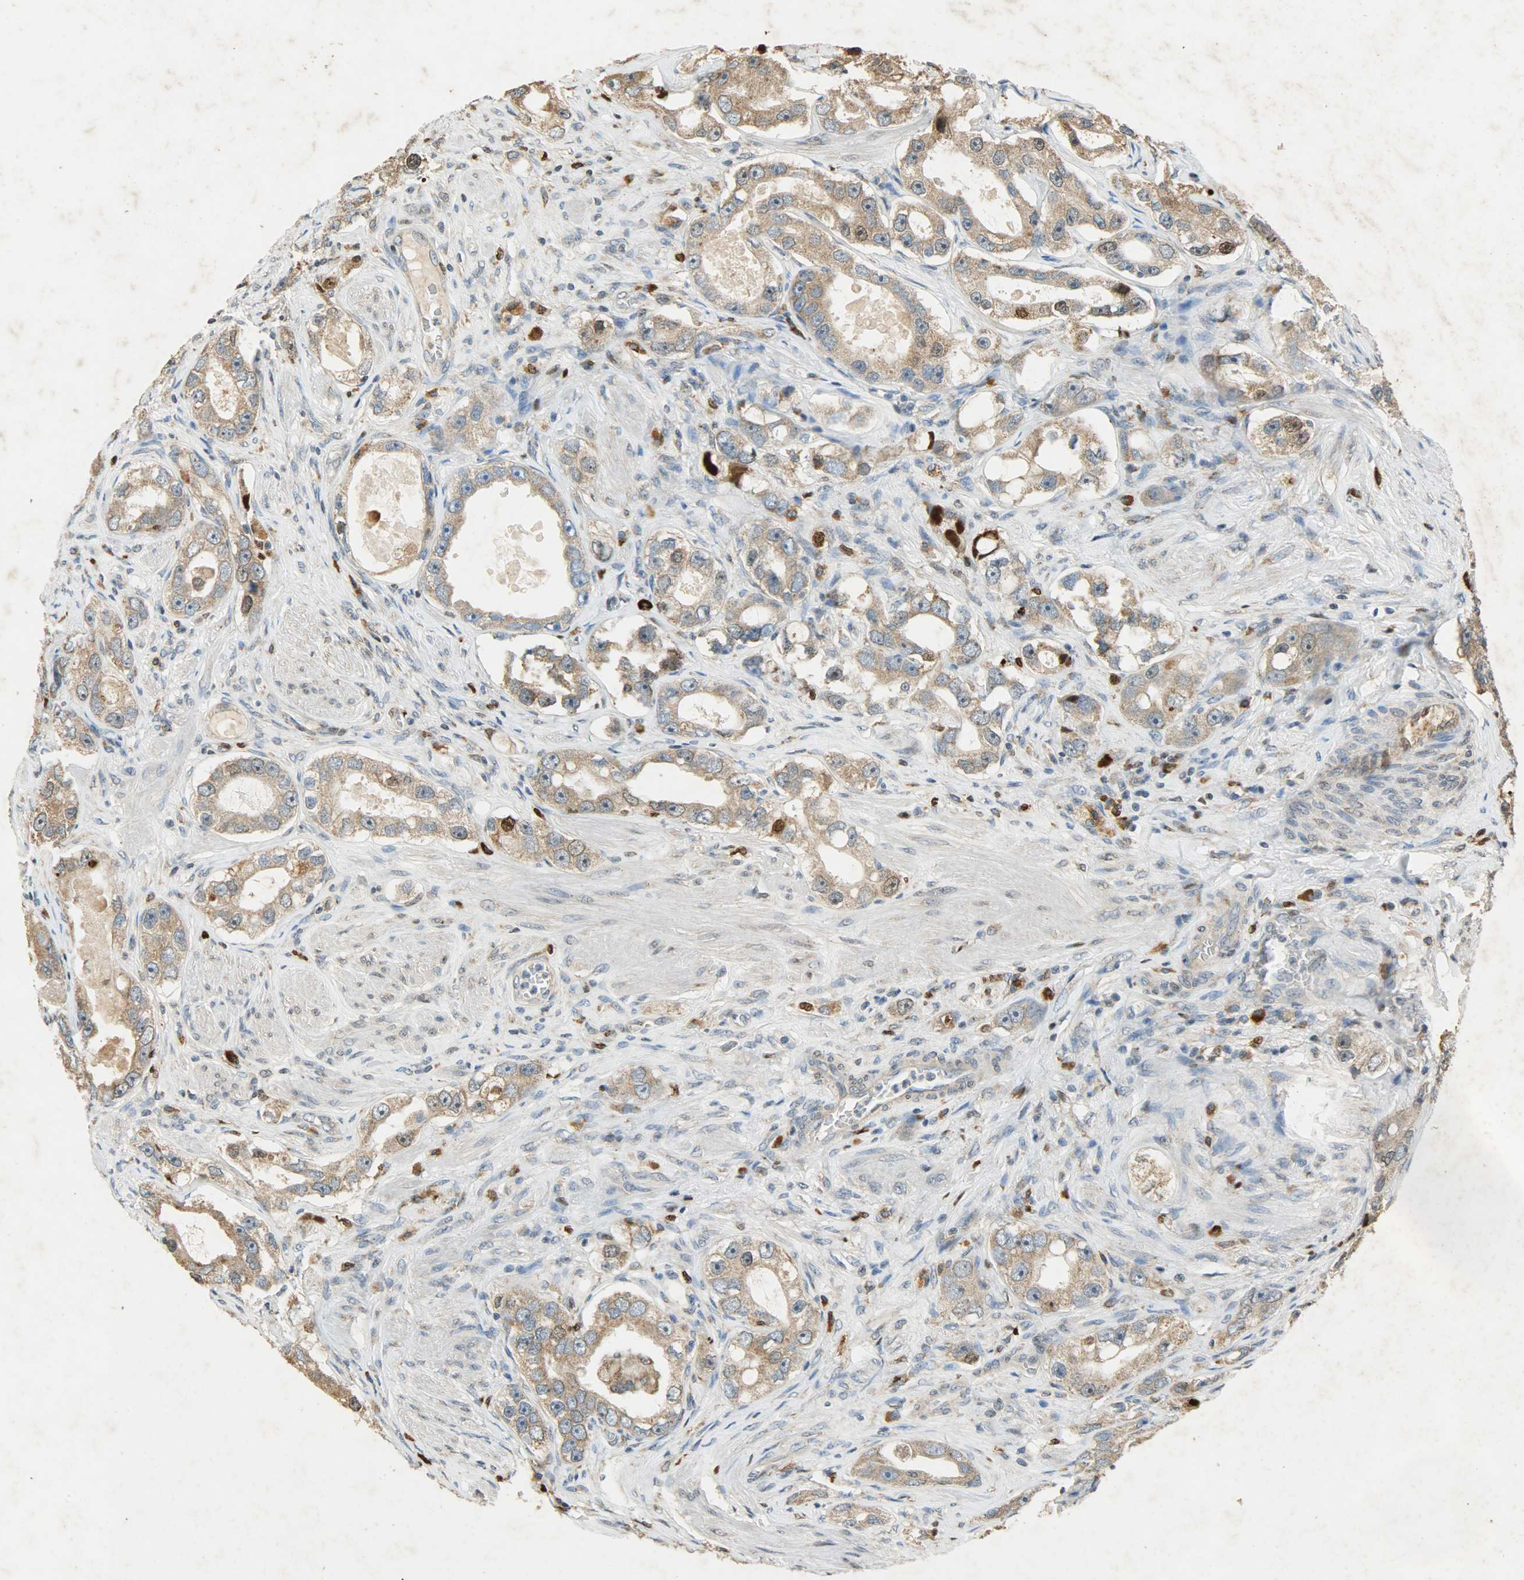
{"staining": {"intensity": "moderate", "quantity": ">75%", "location": "cytoplasmic/membranous"}, "tissue": "prostate cancer", "cell_type": "Tumor cells", "image_type": "cancer", "snomed": [{"axis": "morphology", "description": "Adenocarcinoma, High grade"}, {"axis": "topography", "description": "Prostate"}], "caption": "Brown immunohistochemical staining in human high-grade adenocarcinoma (prostate) displays moderate cytoplasmic/membranous staining in approximately >75% of tumor cells.", "gene": "HSPA5", "patient": {"sex": "male", "age": 63}}